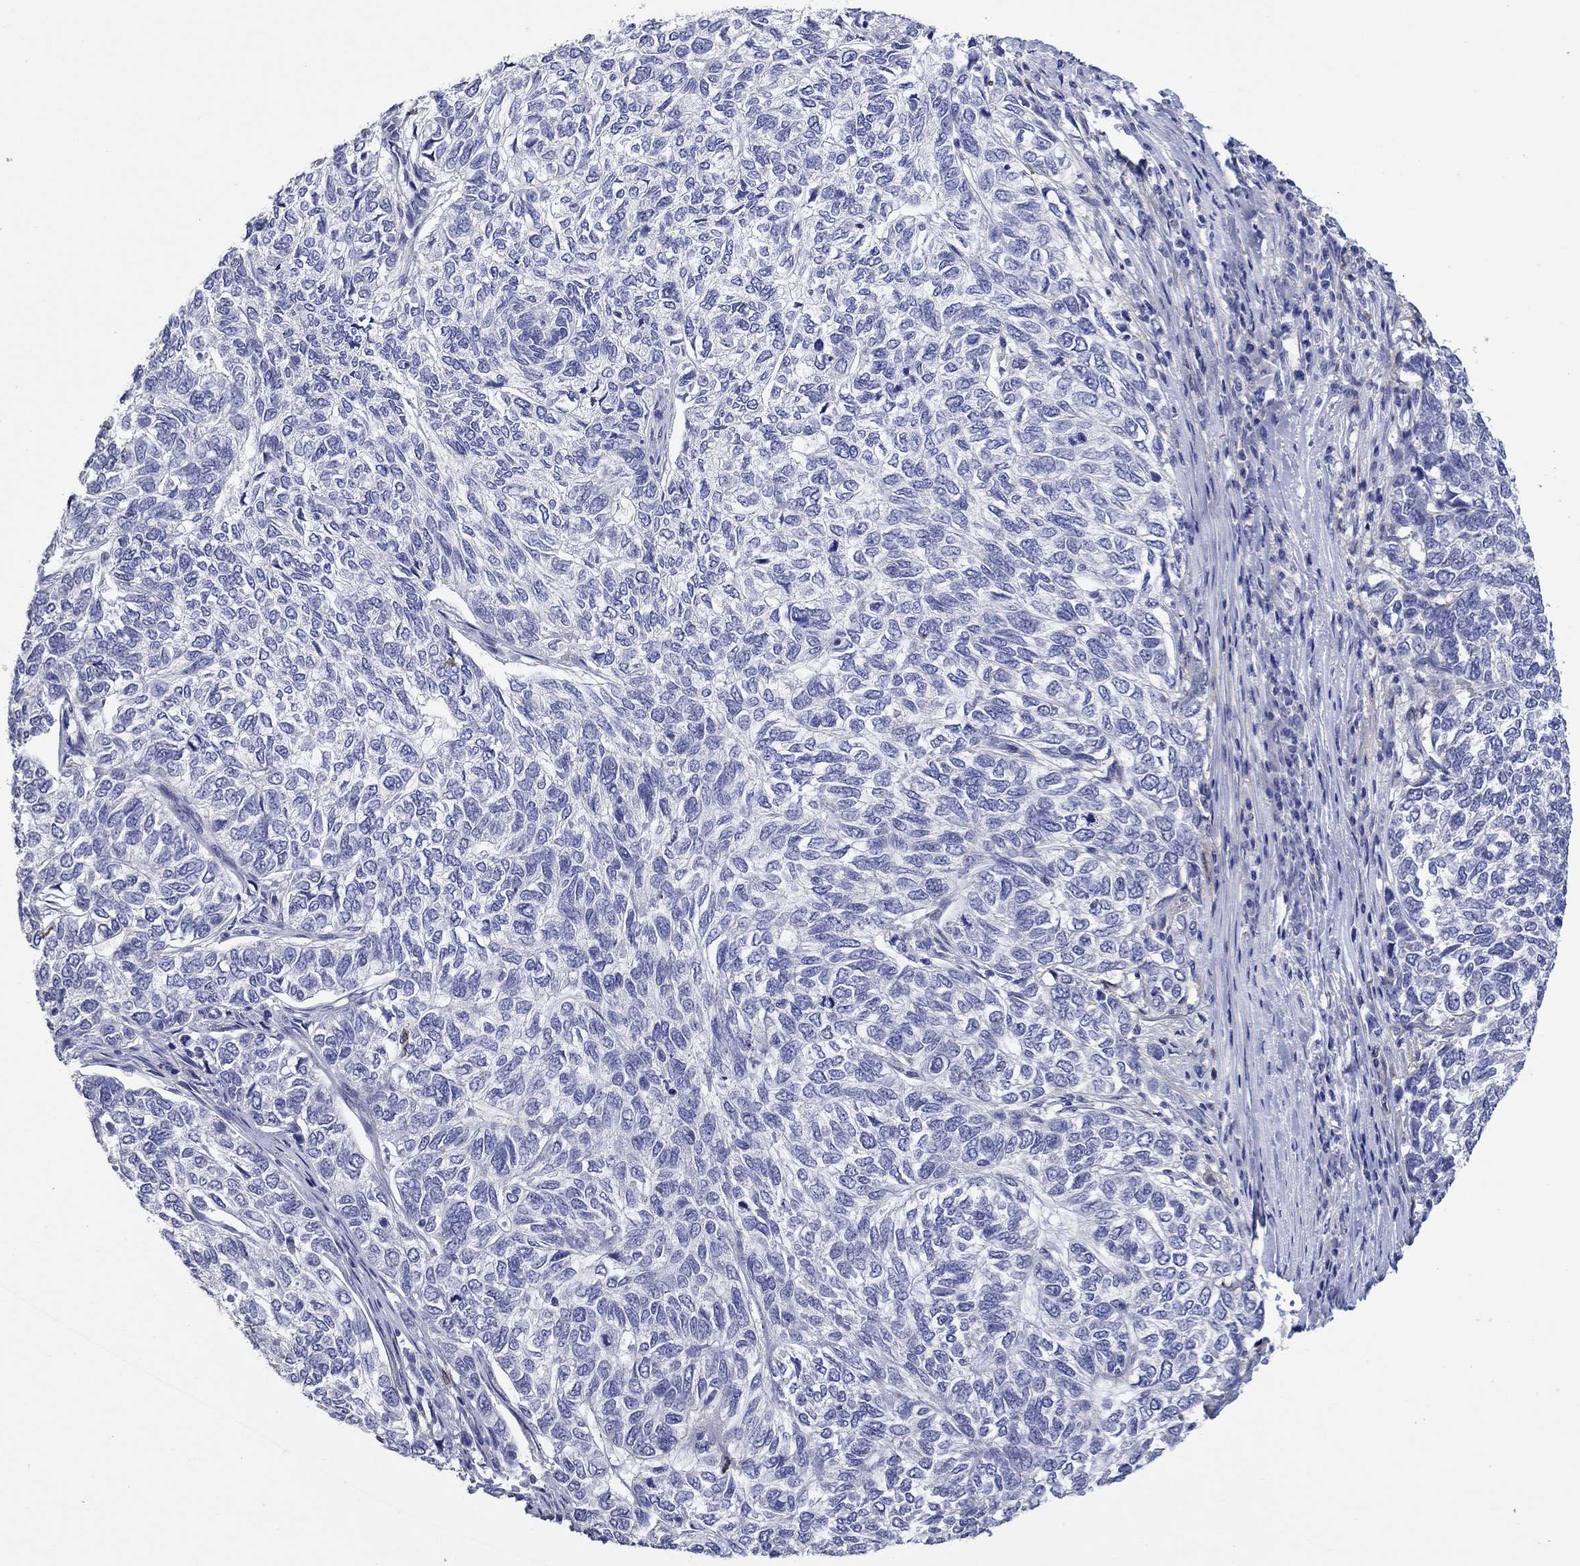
{"staining": {"intensity": "negative", "quantity": "none", "location": "none"}, "tissue": "skin cancer", "cell_type": "Tumor cells", "image_type": "cancer", "snomed": [{"axis": "morphology", "description": "Basal cell carcinoma"}, {"axis": "topography", "description": "Skin"}], "caption": "The micrograph exhibits no staining of tumor cells in basal cell carcinoma (skin).", "gene": "HDC", "patient": {"sex": "female", "age": 65}}